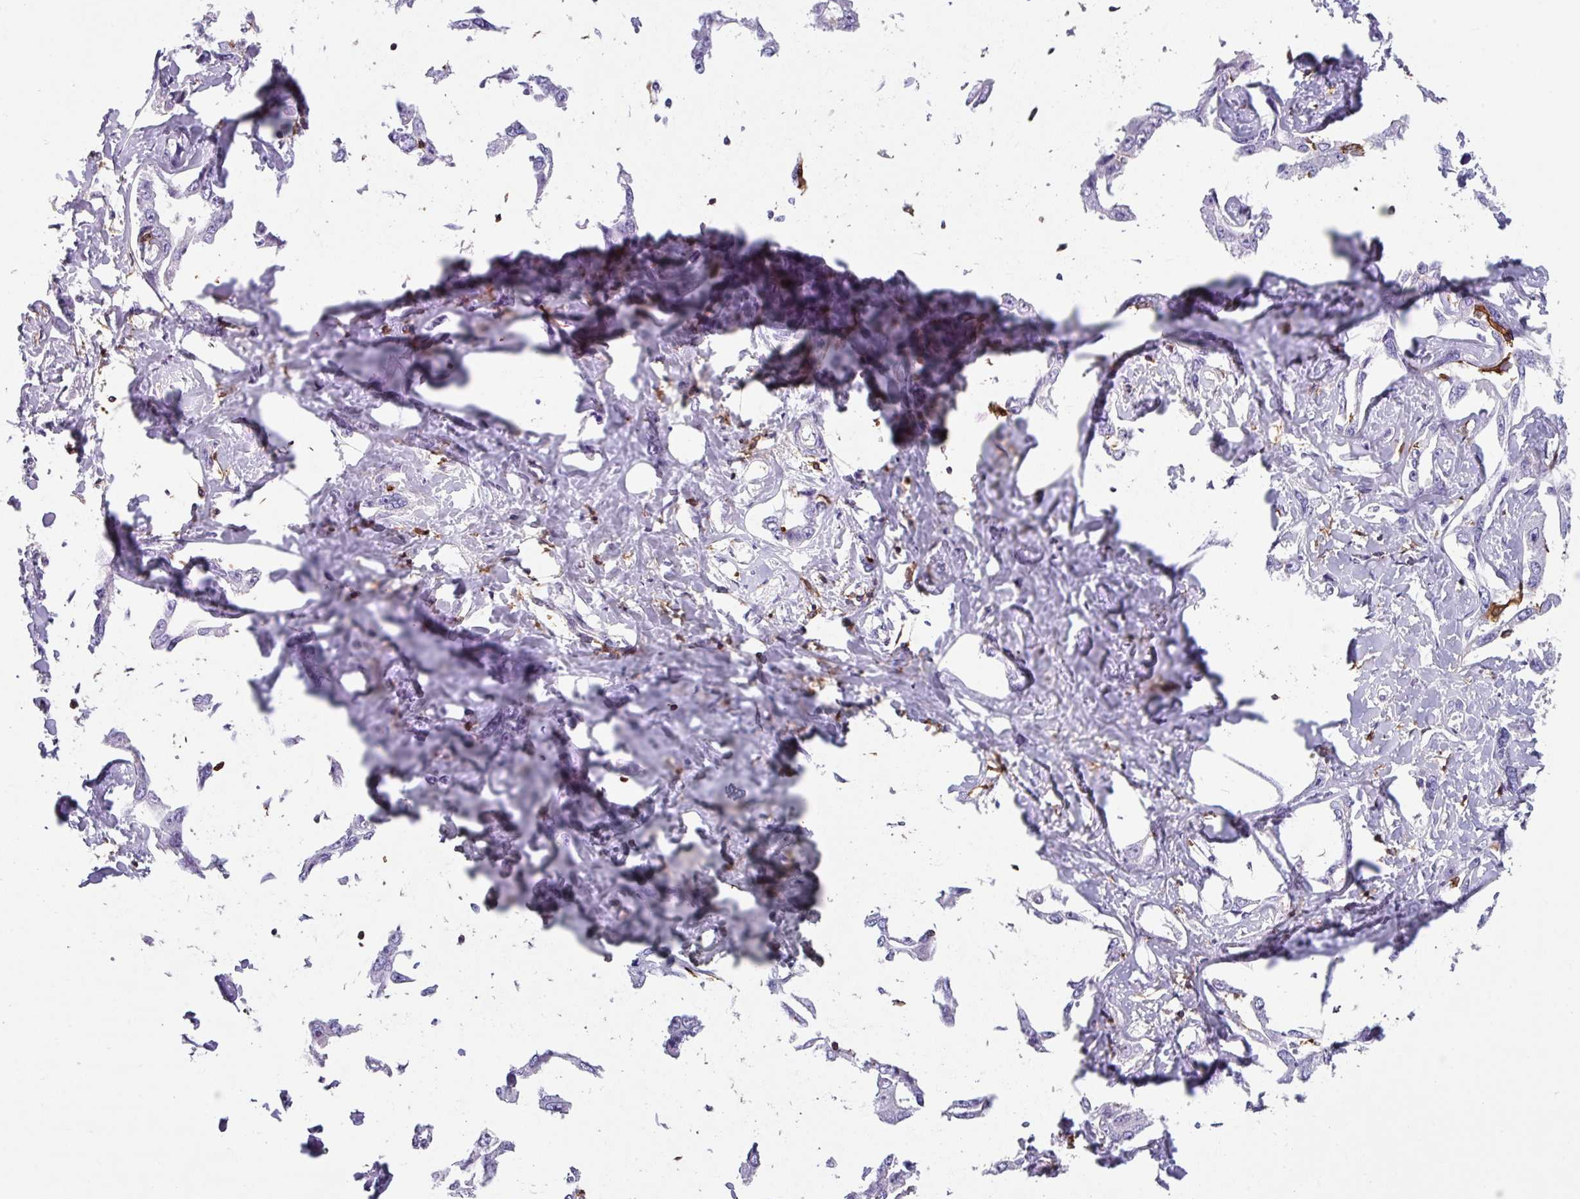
{"staining": {"intensity": "negative", "quantity": "none", "location": "none"}, "tissue": "liver cancer", "cell_type": "Tumor cells", "image_type": "cancer", "snomed": [{"axis": "morphology", "description": "Cholangiocarcinoma"}, {"axis": "topography", "description": "Liver"}], "caption": "The micrograph exhibits no significant staining in tumor cells of liver cholangiocarcinoma. (DAB (3,3'-diaminobenzidine) immunohistochemistry, high magnification).", "gene": "EXOSC5", "patient": {"sex": "male", "age": 59}}